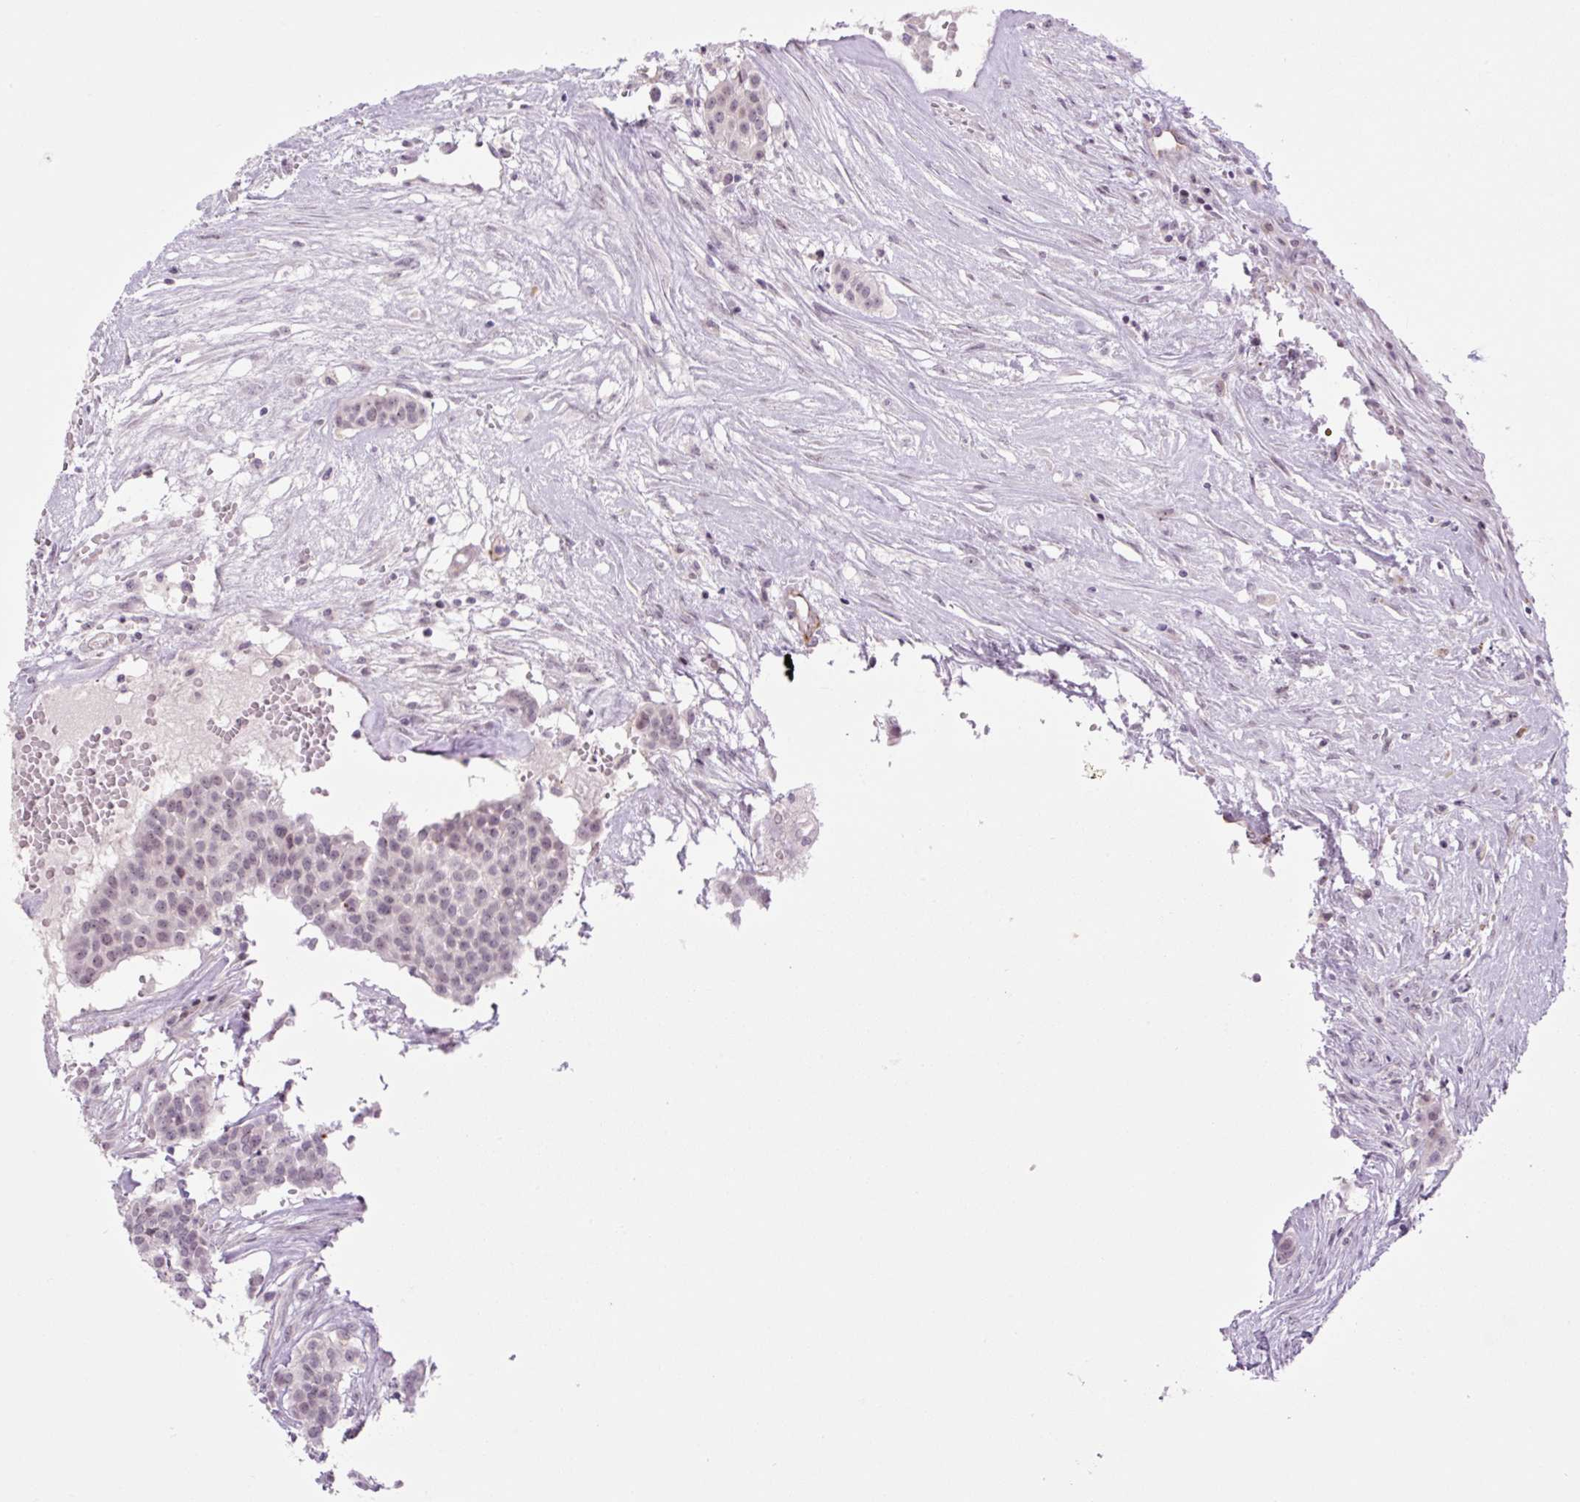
{"staining": {"intensity": "weak", "quantity": "25%-75%", "location": "nuclear"}, "tissue": "head and neck cancer", "cell_type": "Tumor cells", "image_type": "cancer", "snomed": [{"axis": "morphology", "description": "Adenocarcinoma, NOS"}, {"axis": "topography", "description": "Head-Neck"}], "caption": "Weak nuclear protein expression is appreciated in about 25%-75% of tumor cells in adenocarcinoma (head and neck).", "gene": "ZNF417", "patient": {"sex": "male", "age": 81}}